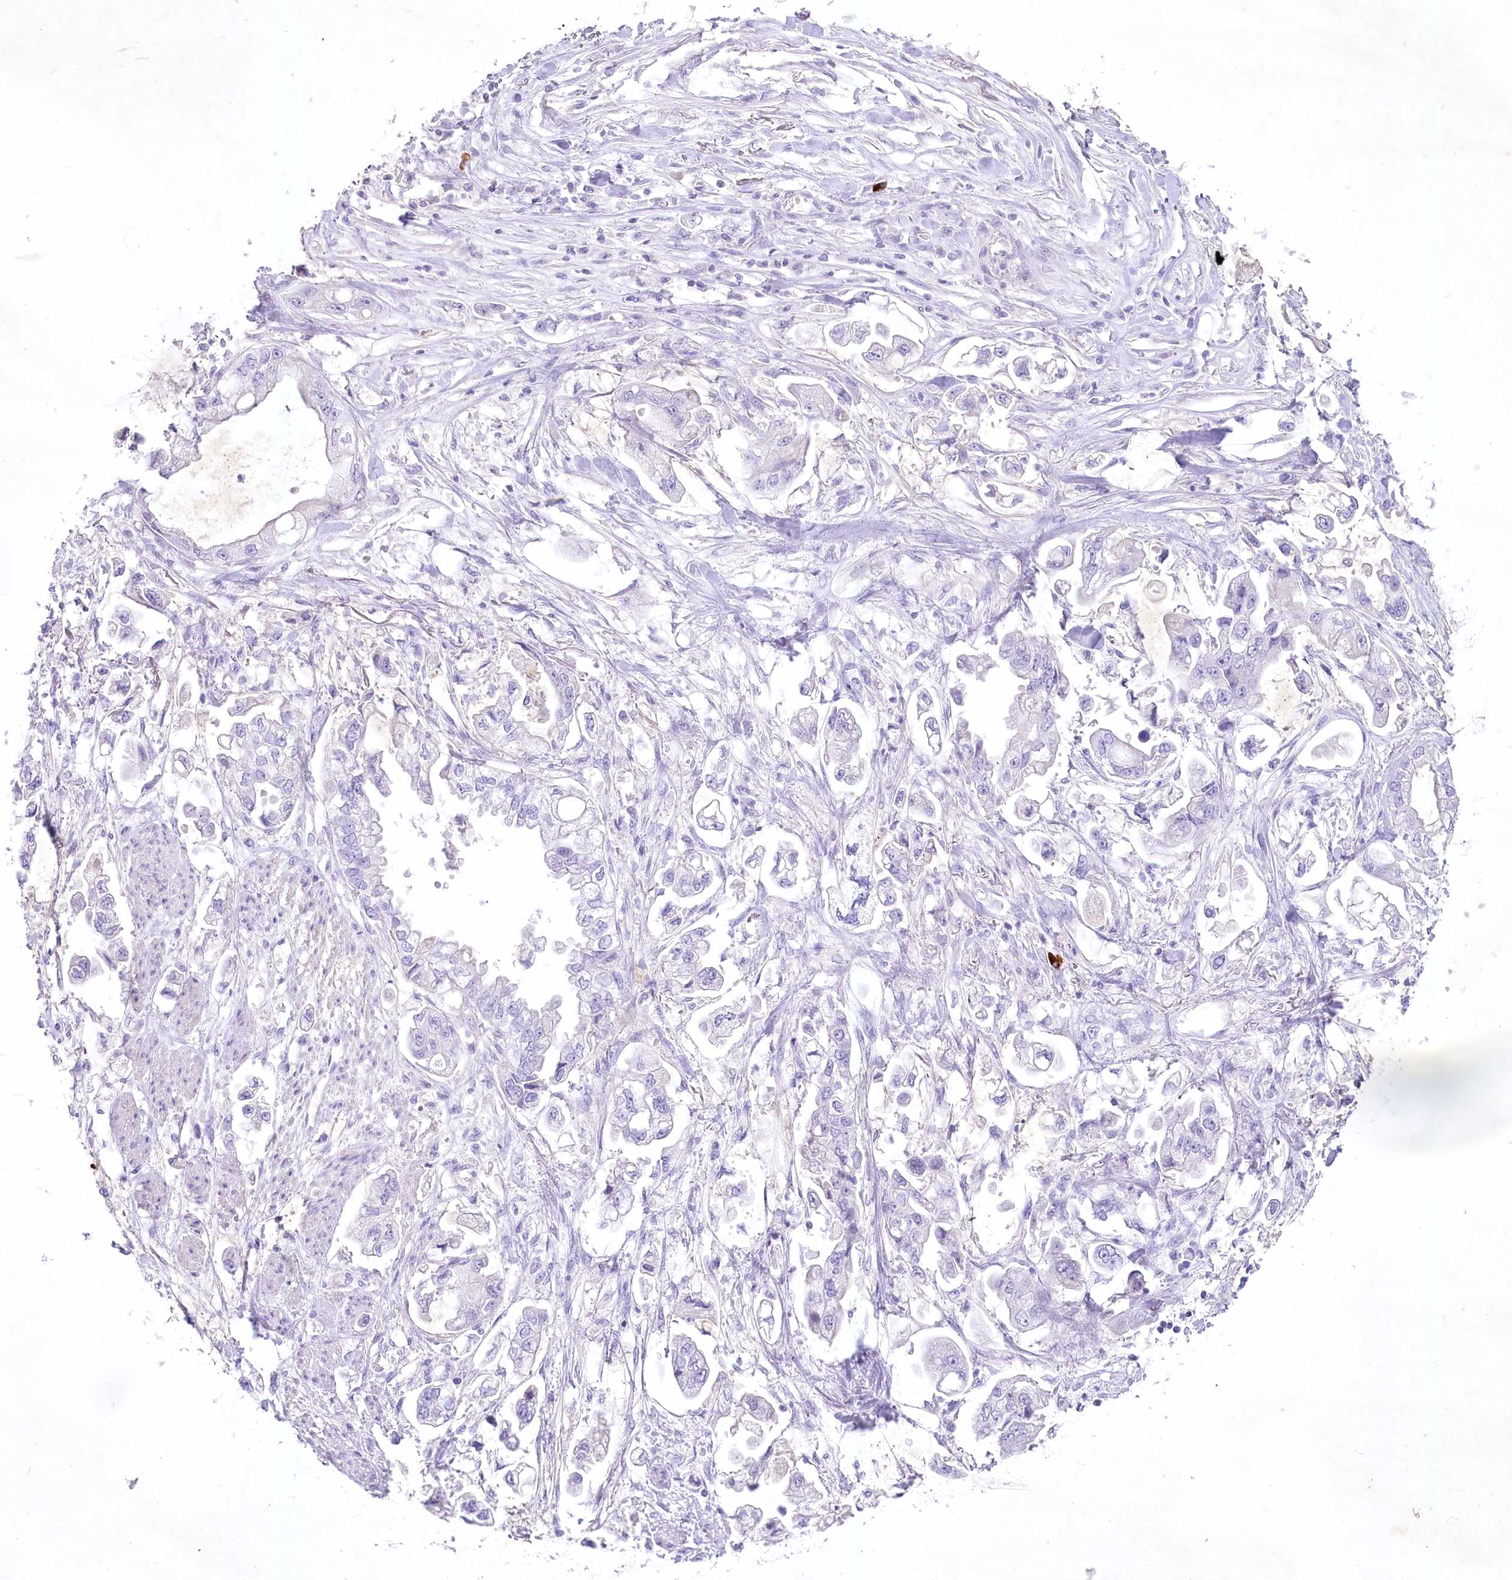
{"staining": {"intensity": "negative", "quantity": "none", "location": "none"}, "tissue": "stomach cancer", "cell_type": "Tumor cells", "image_type": "cancer", "snomed": [{"axis": "morphology", "description": "Adenocarcinoma, NOS"}, {"axis": "topography", "description": "Stomach"}], "caption": "Immunohistochemistry of stomach cancer displays no expression in tumor cells.", "gene": "MYOZ1", "patient": {"sex": "male", "age": 62}}